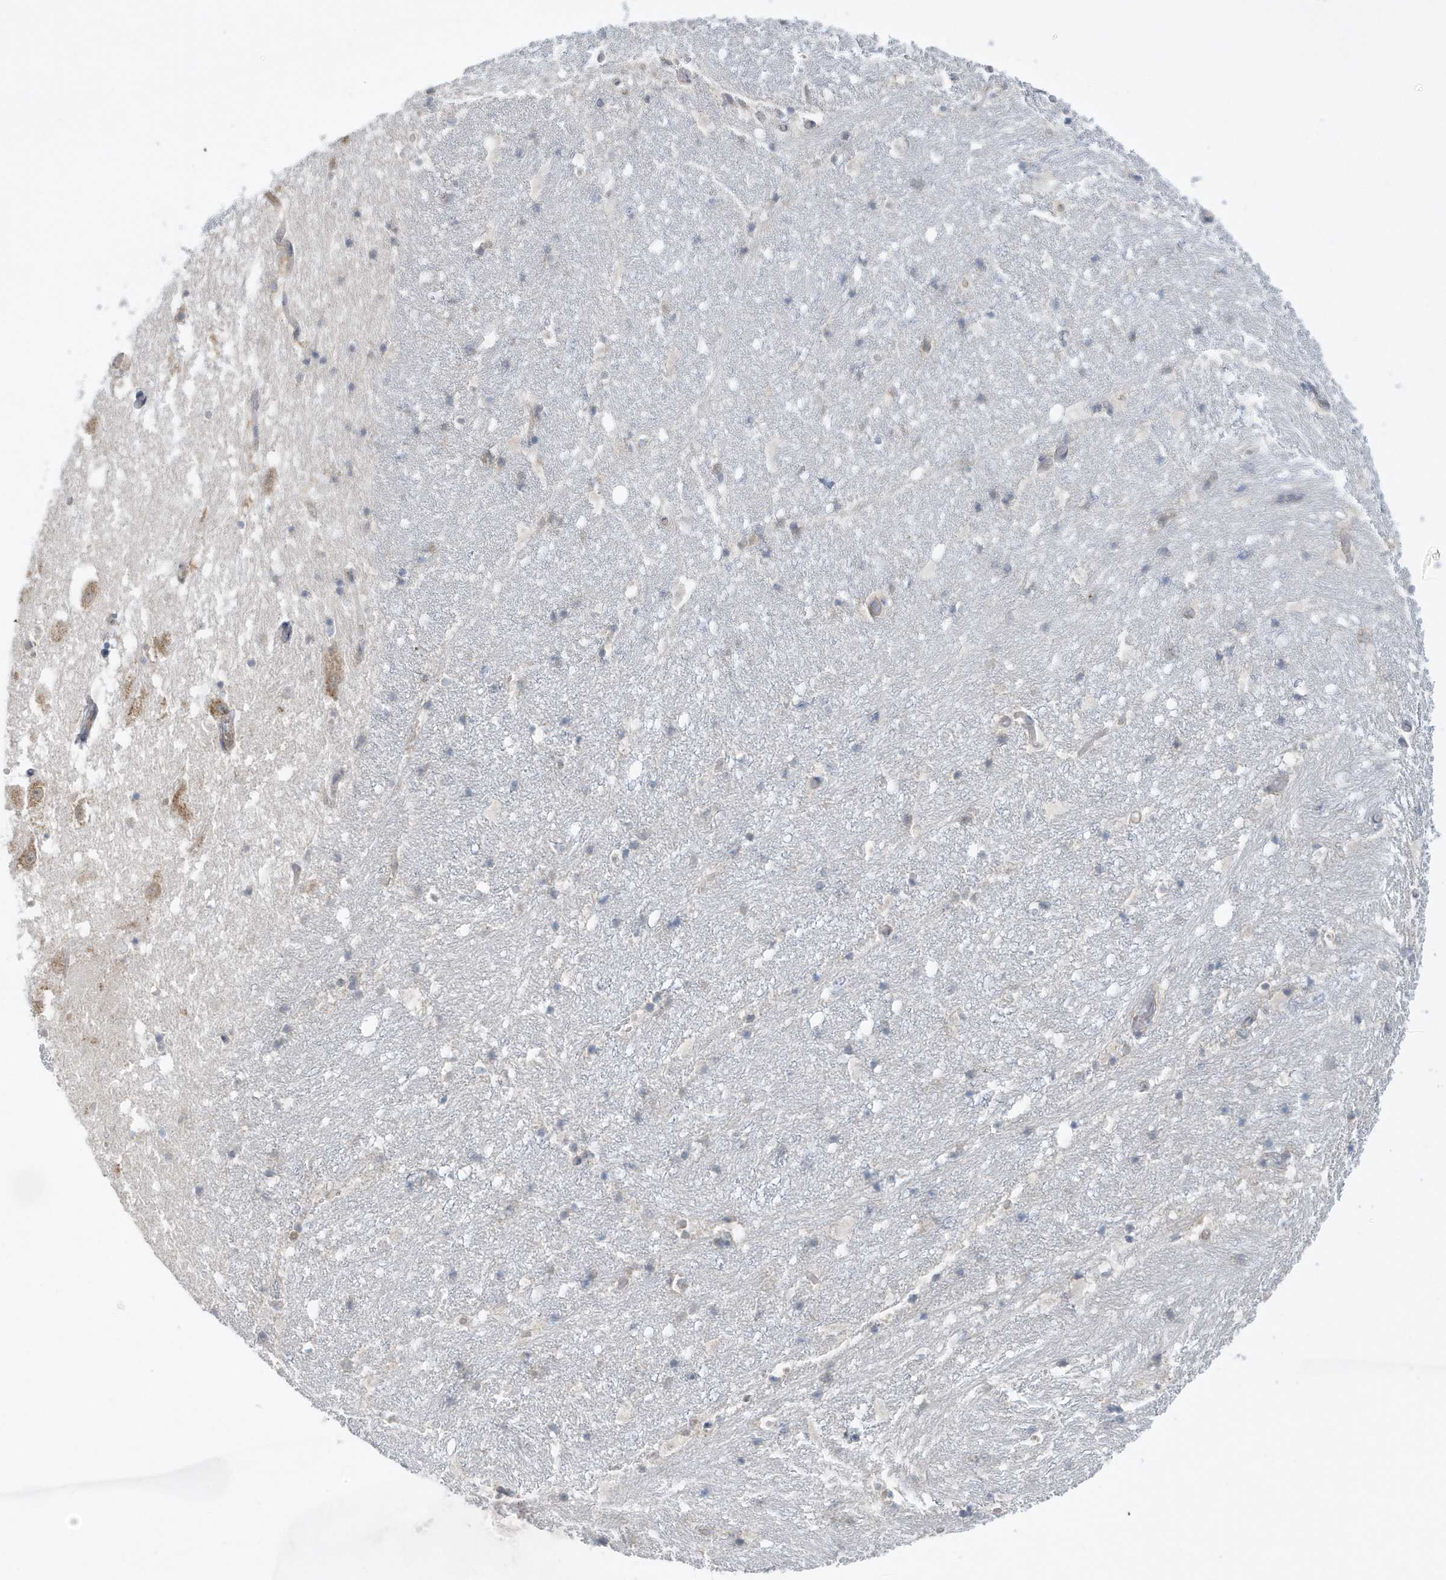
{"staining": {"intensity": "negative", "quantity": "none", "location": "none"}, "tissue": "hippocampus", "cell_type": "Glial cells", "image_type": "normal", "snomed": [{"axis": "morphology", "description": "Normal tissue, NOS"}, {"axis": "topography", "description": "Hippocampus"}], "caption": "High power microscopy histopathology image of an immunohistochemistry (IHC) image of normal hippocampus, revealing no significant staining in glial cells. Nuclei are stained in blue.", "gene": "EIF3C", "patient": {"sex": "female", "age": 52}}